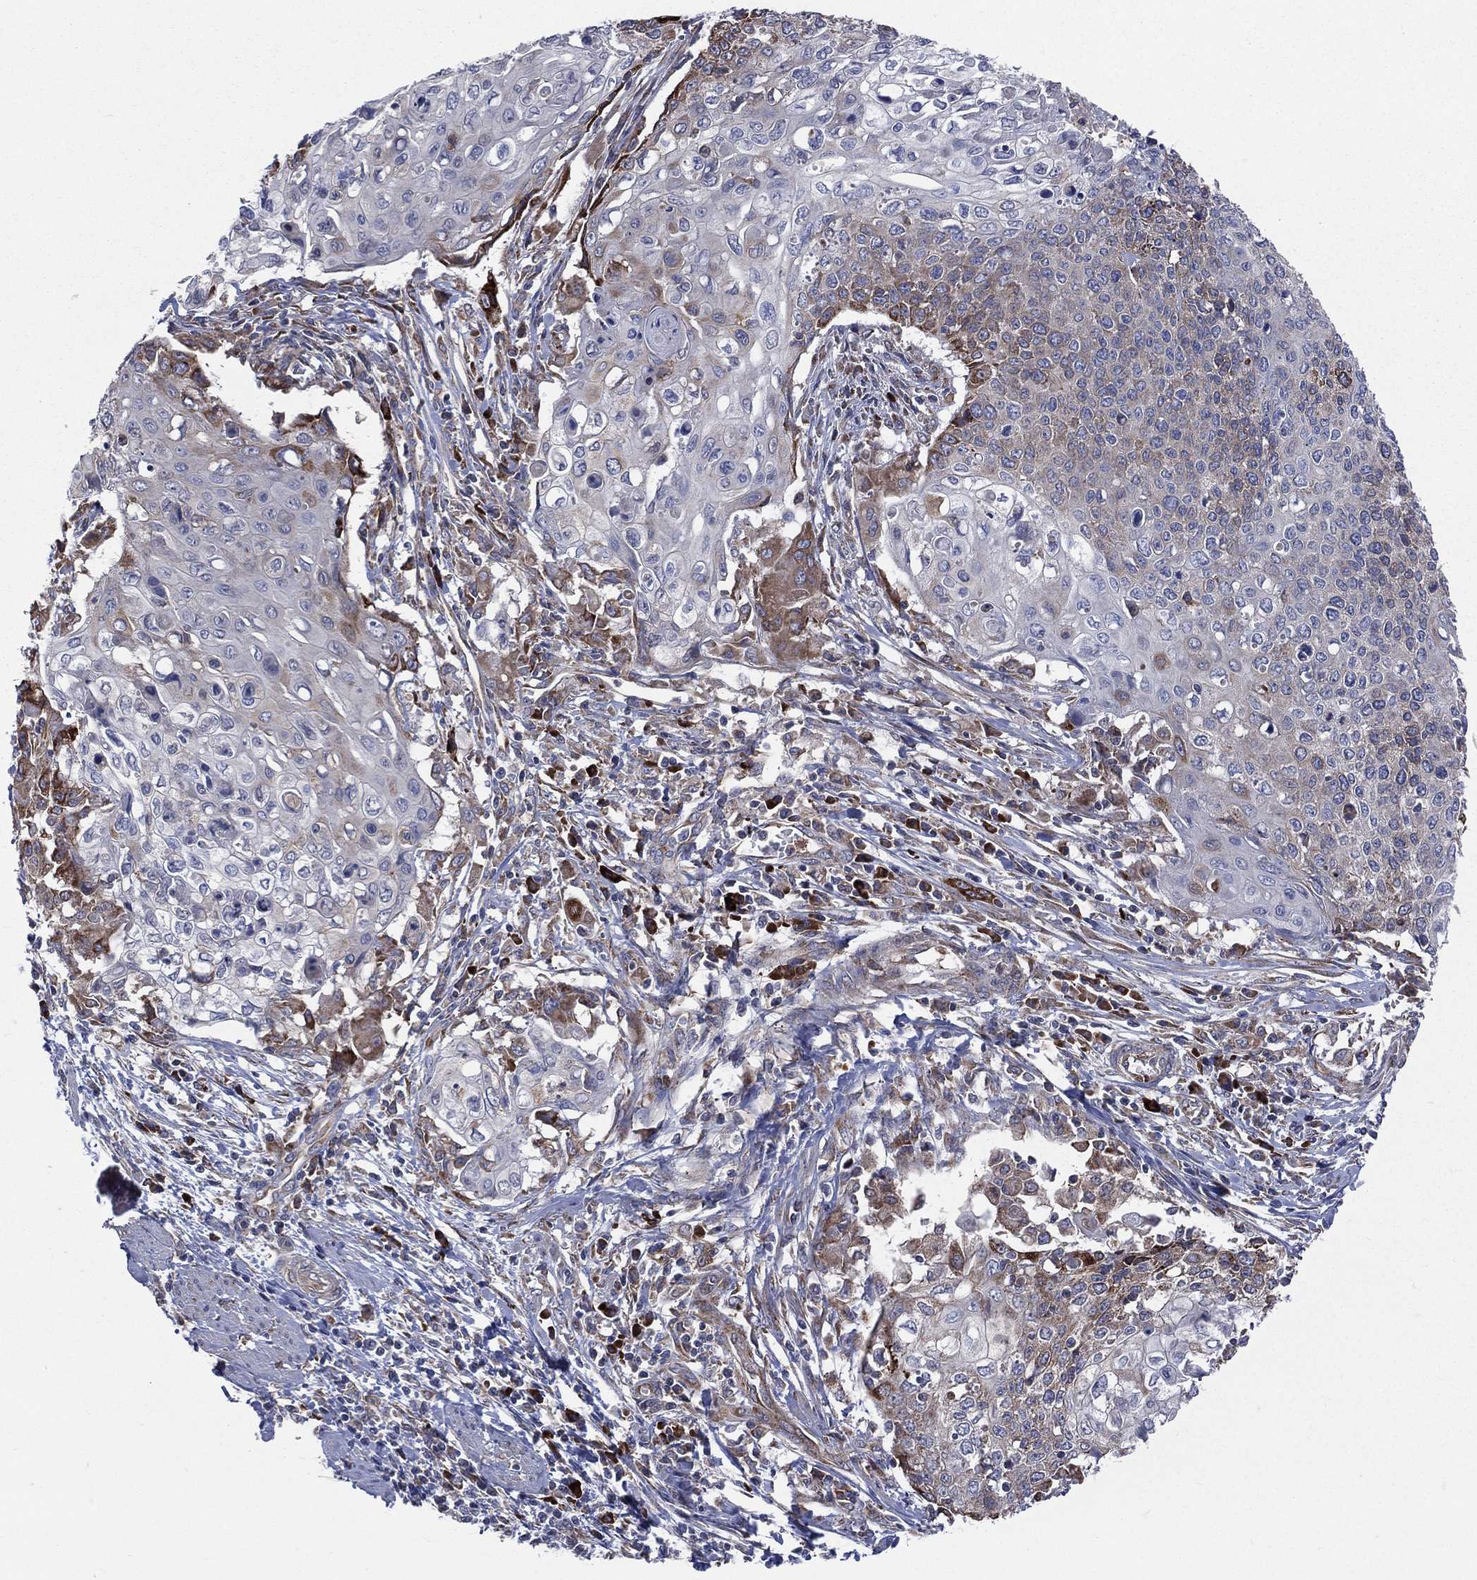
{"staining": {"intensity": "moderate", "quantity": "<25%", "location": "cytoplasmic/membranous"}, "tissue": "cervical cancer", "cell_type": "Tumor cells", "image_type": "cancer", "snomed": [{"axis": "morphology", "description": "Squamous cell carcinoma, NOS"}, {"axis": "topography", "description": "Cervix"}], "caption": "High-magnification brightfield microscopy of cervical squamous cell carcinoma stained with DAB (brown) and counterstained with hematoxylin (blue). tumor cells exhibit moderate cytoplasmic/membranous staining is appreciated in about<25% of cells.", "gene": "CCDC159", "patient": {"sex": "female", "age": 39}}